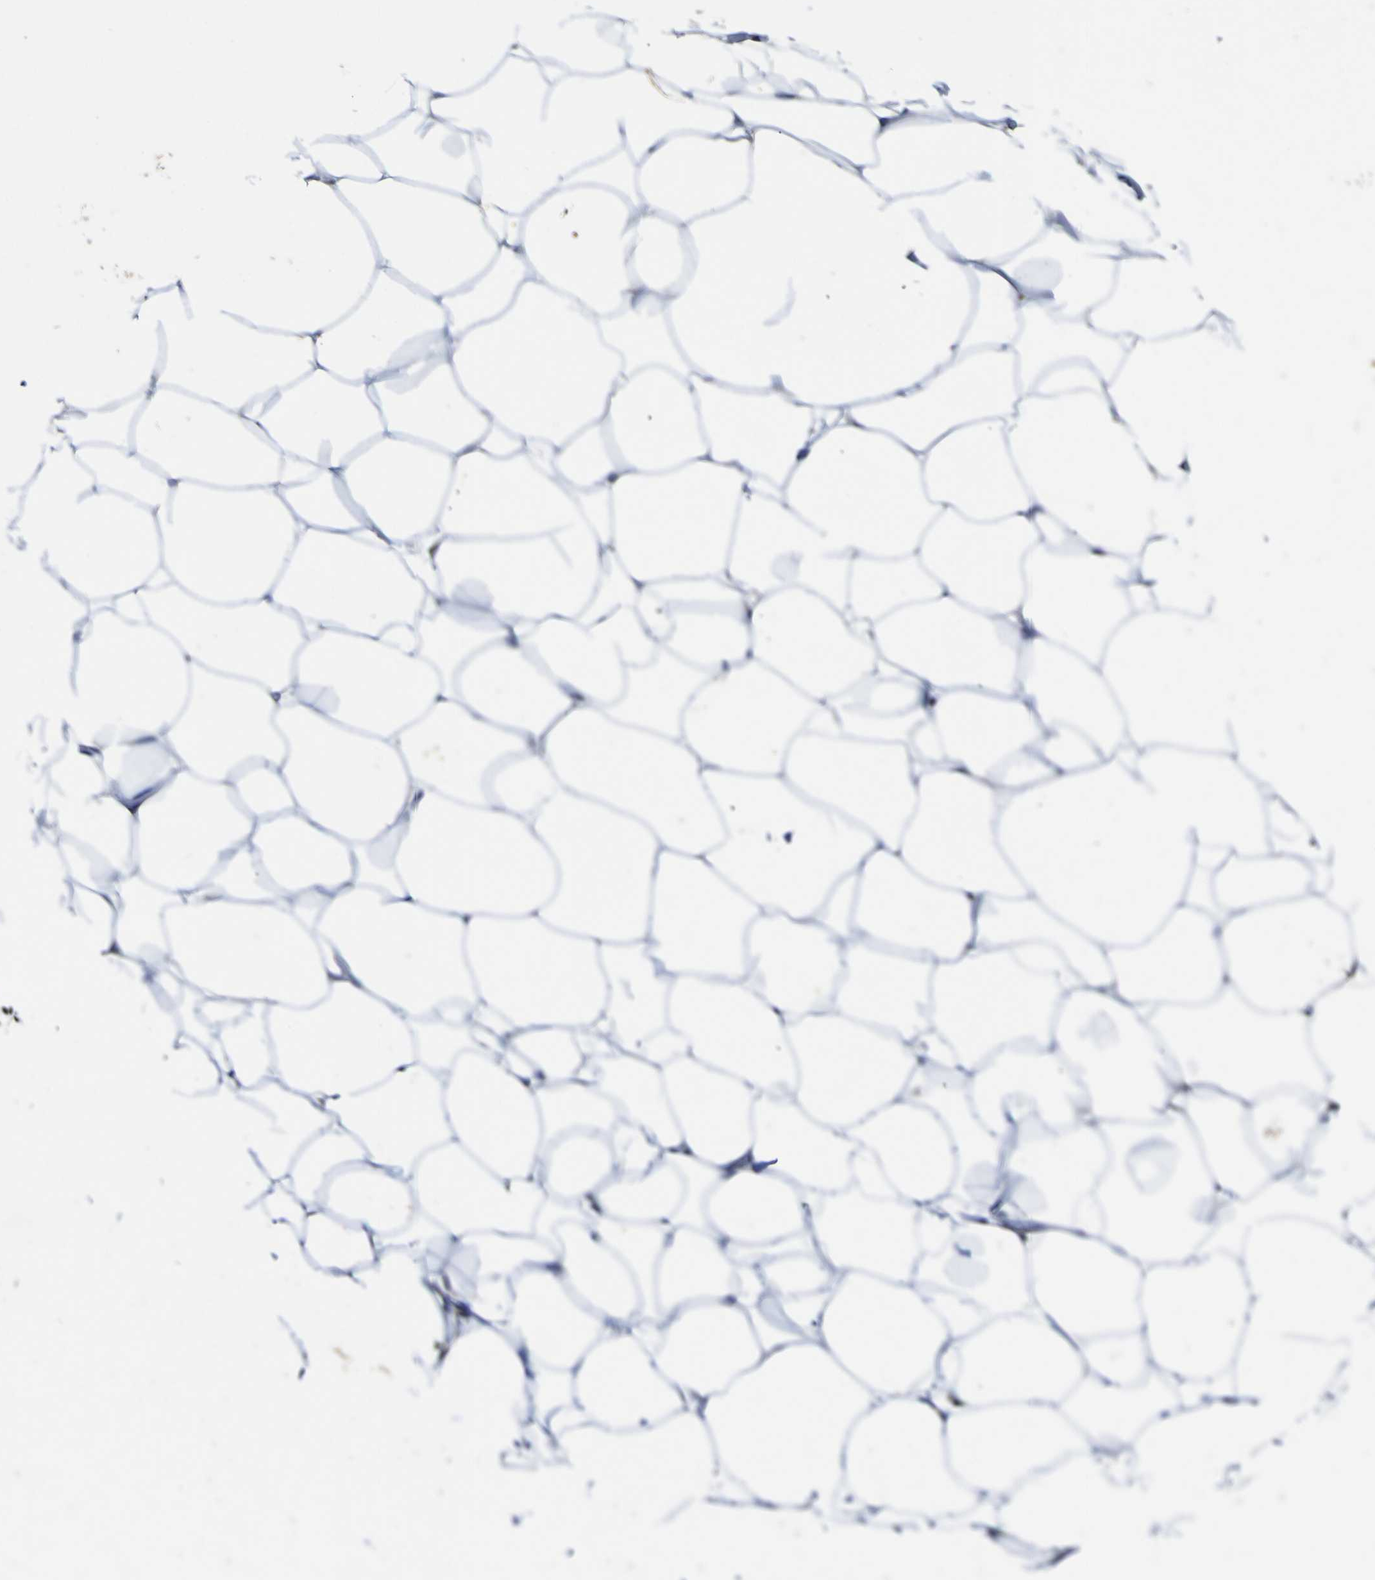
{"staining": {"intensity": "negative", "quantity": "none", "location": "none"}, "tissue": "adipose tissue", "cell_type": "Adipocytes", "image_type": "normal", "snomed": [{"axis": "morphology", "description": "Normal tissue, NOS"}, {"axis": "topography", "description": "Breast"}, {"axis": "topography", "description": "Adipose tissue"}], "caption": "The IHC photomicrograph has no significant expression in adipocytes of adipose tissue. (Brightfield microscopy of DAB (3,3'-diaminobenzidine) immunohistochemistry at high magnification).", "gene": "TNFRSF11A", "patient": {"sex": "female", "age": 25}}